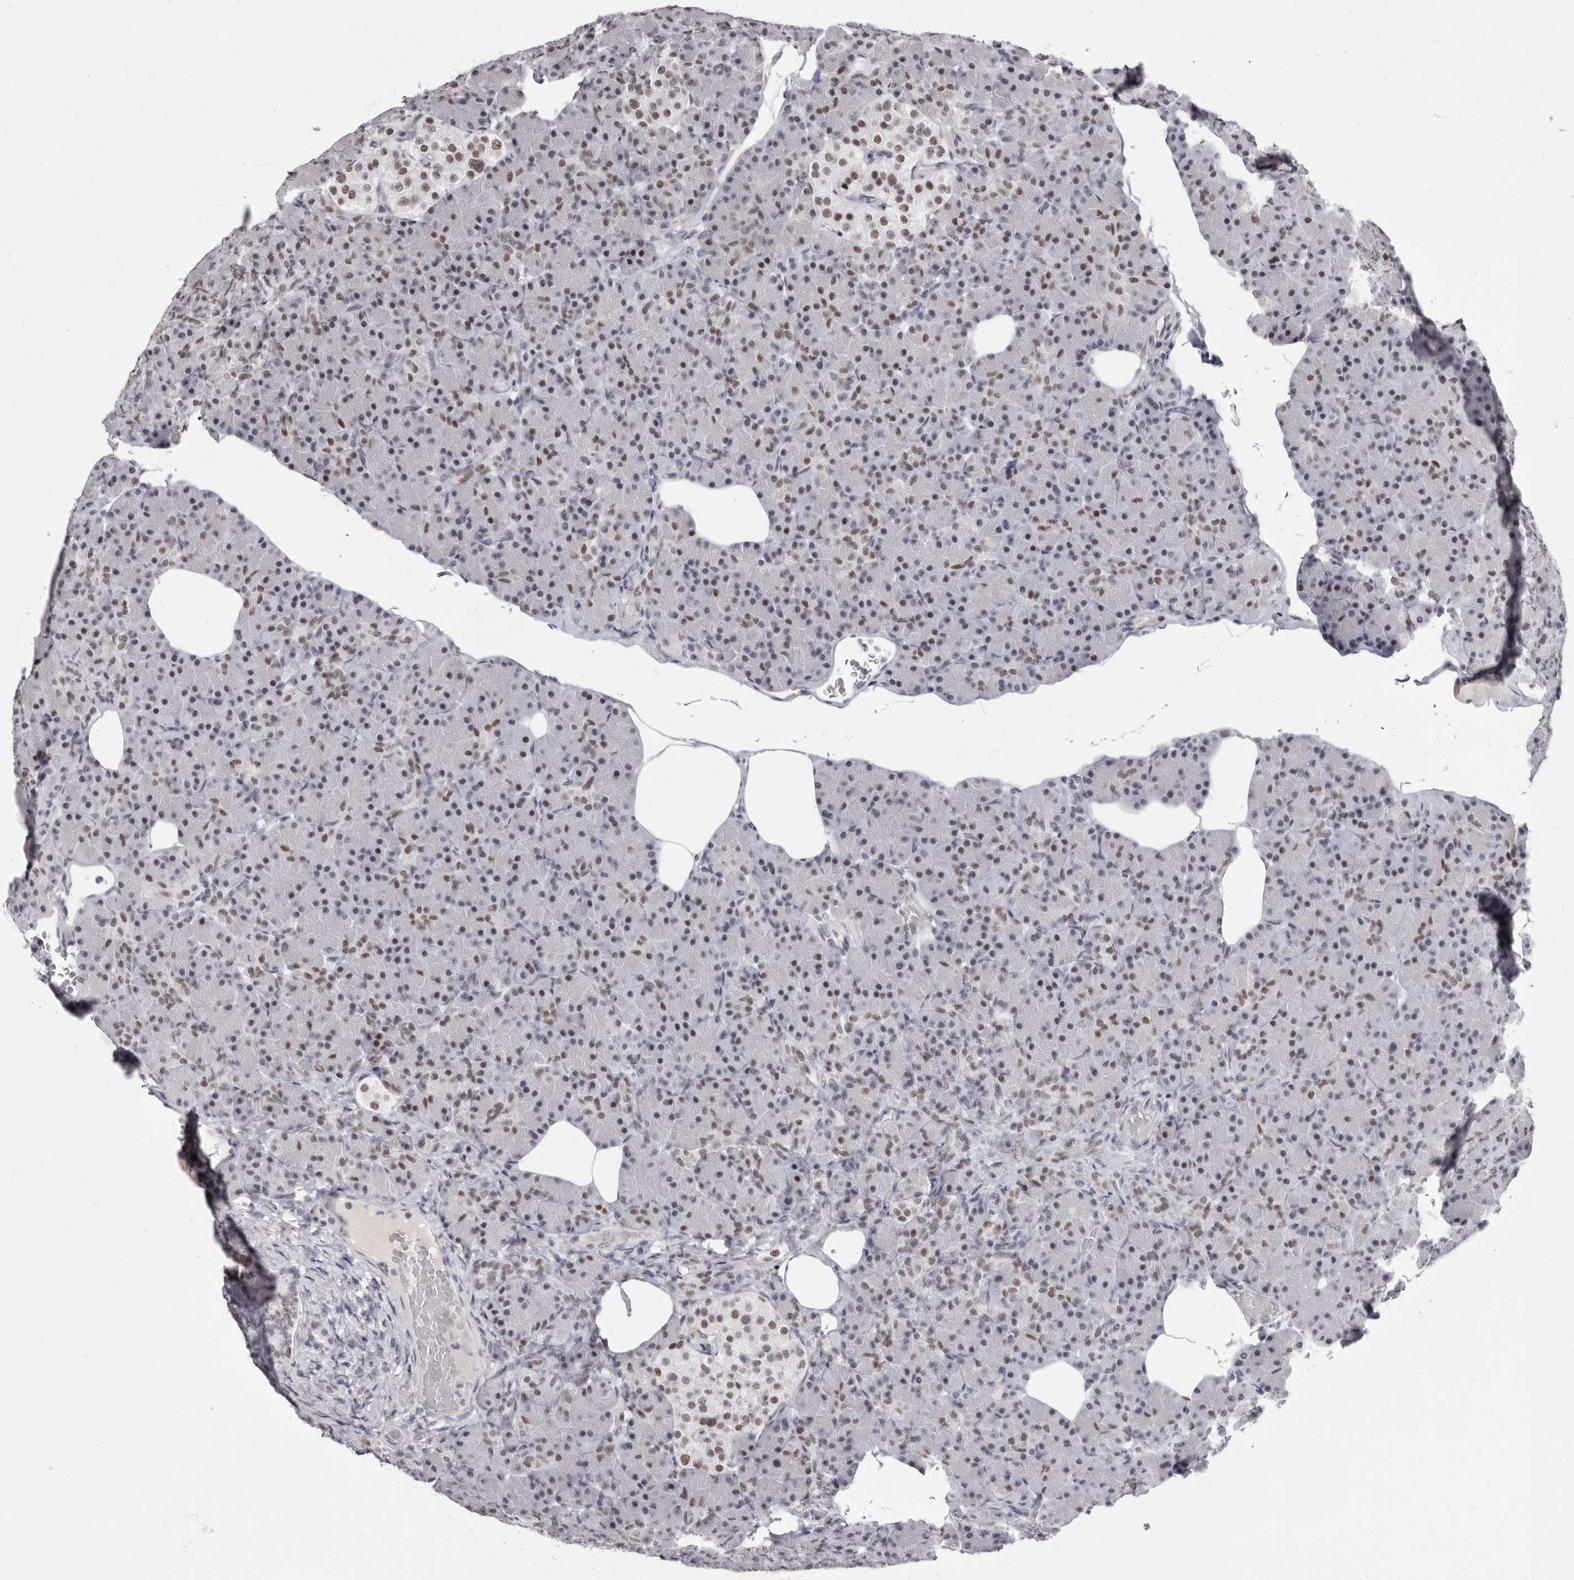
{"staining": {"intensity": "moderate", "quantity": "<25%", "location": "nuclear"}, "tissue": "pancreas", "cell_type": "Exocrine glandular cells", "image_type": "normal", "snomed": [{"axis": "morphology", "description": "Normal tissue, NOS"}, {"axis": "topography", "description": "Pancreas"}], "caption": "Moderate nuclear expression for a protein is identified in approximately <25% of exocrine glandular cells of benign pancreas using immunohistochemistry.", "gene": "ZNF326", "patient": {"sex": "female", "age": 43}}